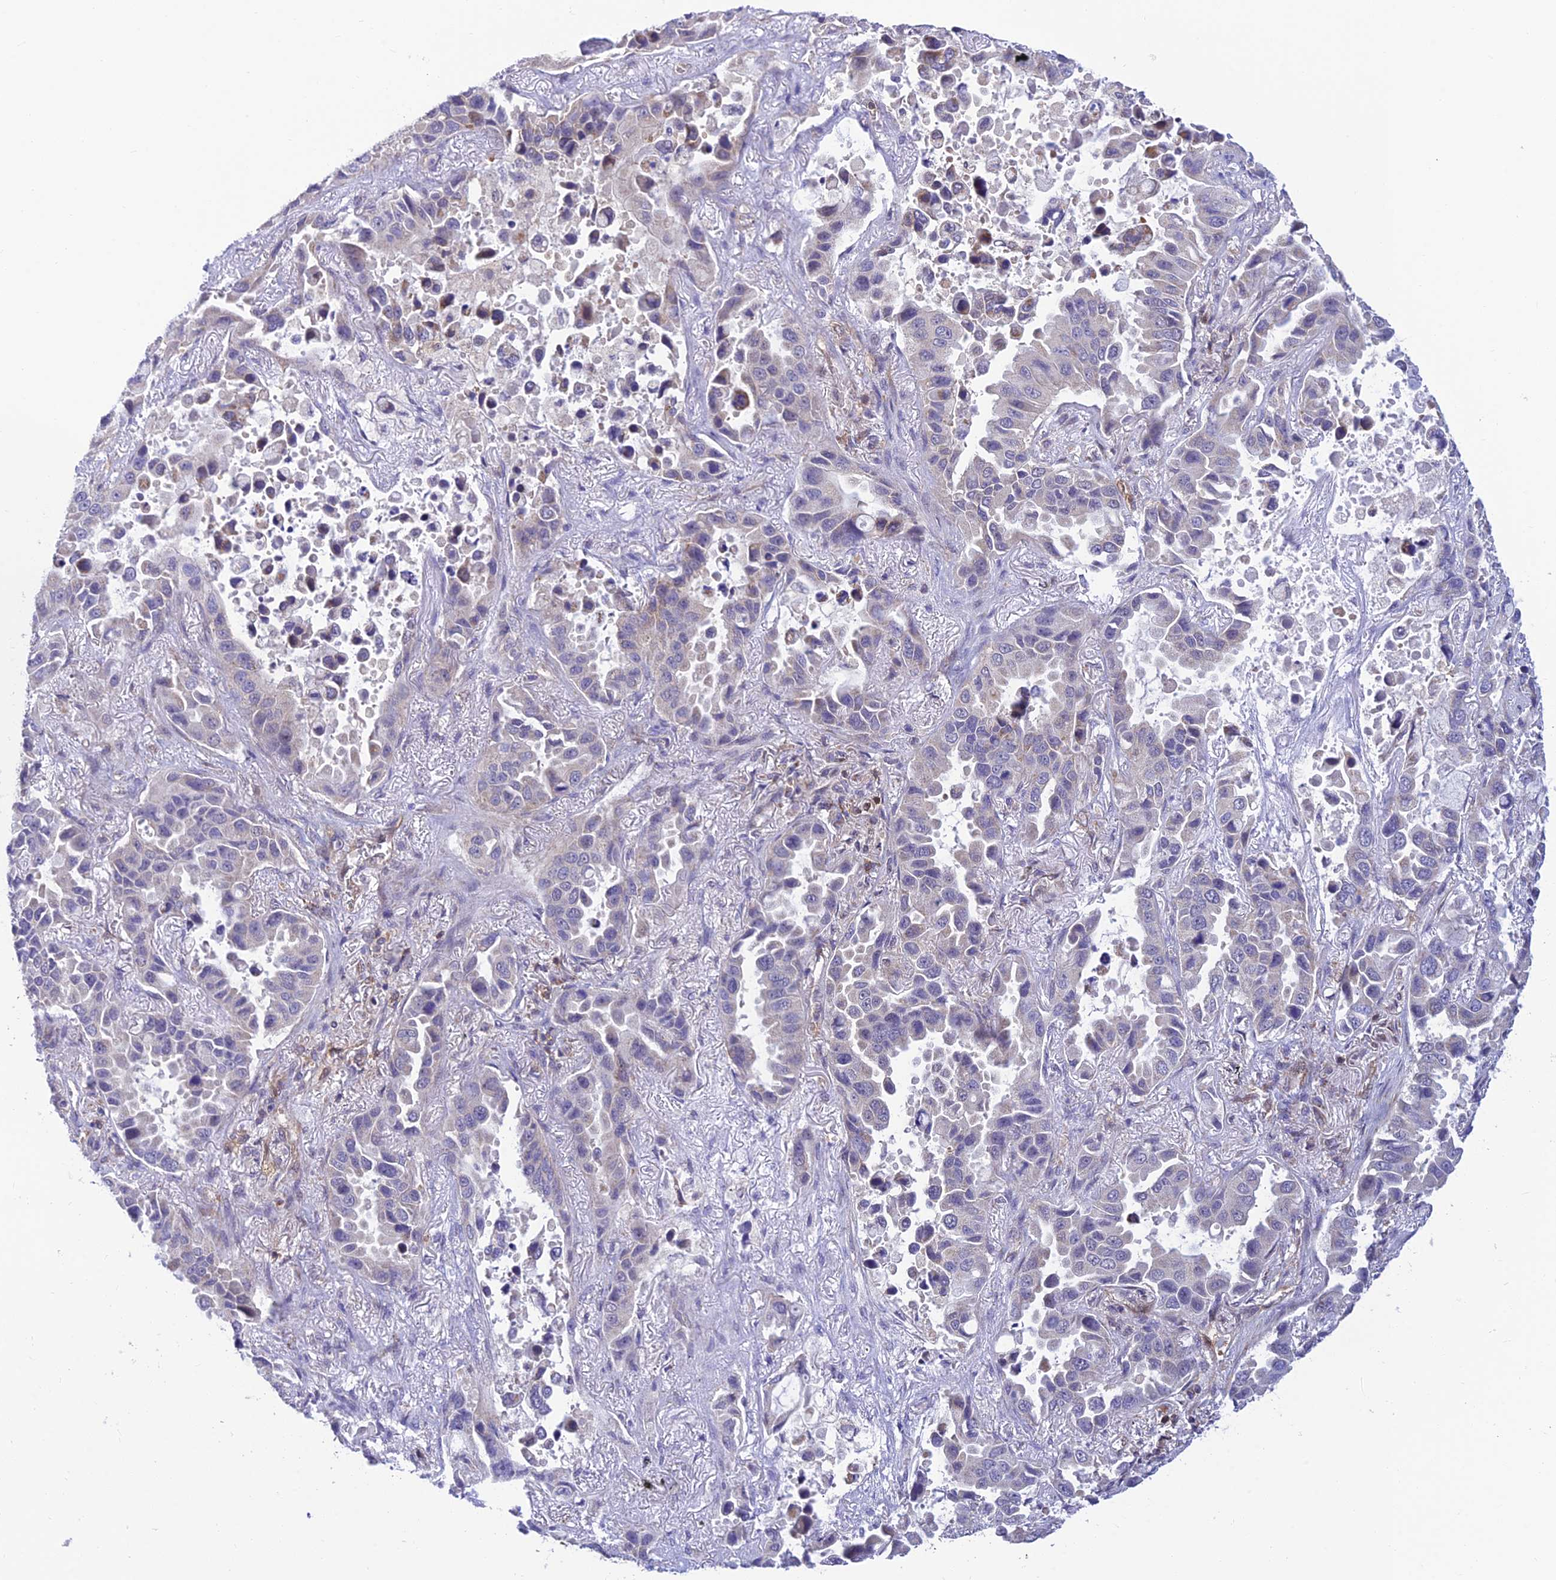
{"staining": {"intensity": "negative", "quantity": "none", "location": "none"}, "tissue": "lung cancer", "cell_type": "Tumor cells", "image_type": "cancer", "snomed": [{"axis": "morphology", "description": "Adenocarcinoma, NOS"}, {"axis": "topography", "description": "Lung"}], "caption": "A histopathology image of adenocarcinoma (lung) stained for a protein demonstrates no brown staining in tumor cells. The staining was performed using DAB (3,3'-diaminobenzidine) to visualize the protein expression in brown, while the nuclei were stained in blue with hematoxylin (Magnification: 20x).", "gene": "LYSMD2", "patient": {"sex": "male", "age": 64}}